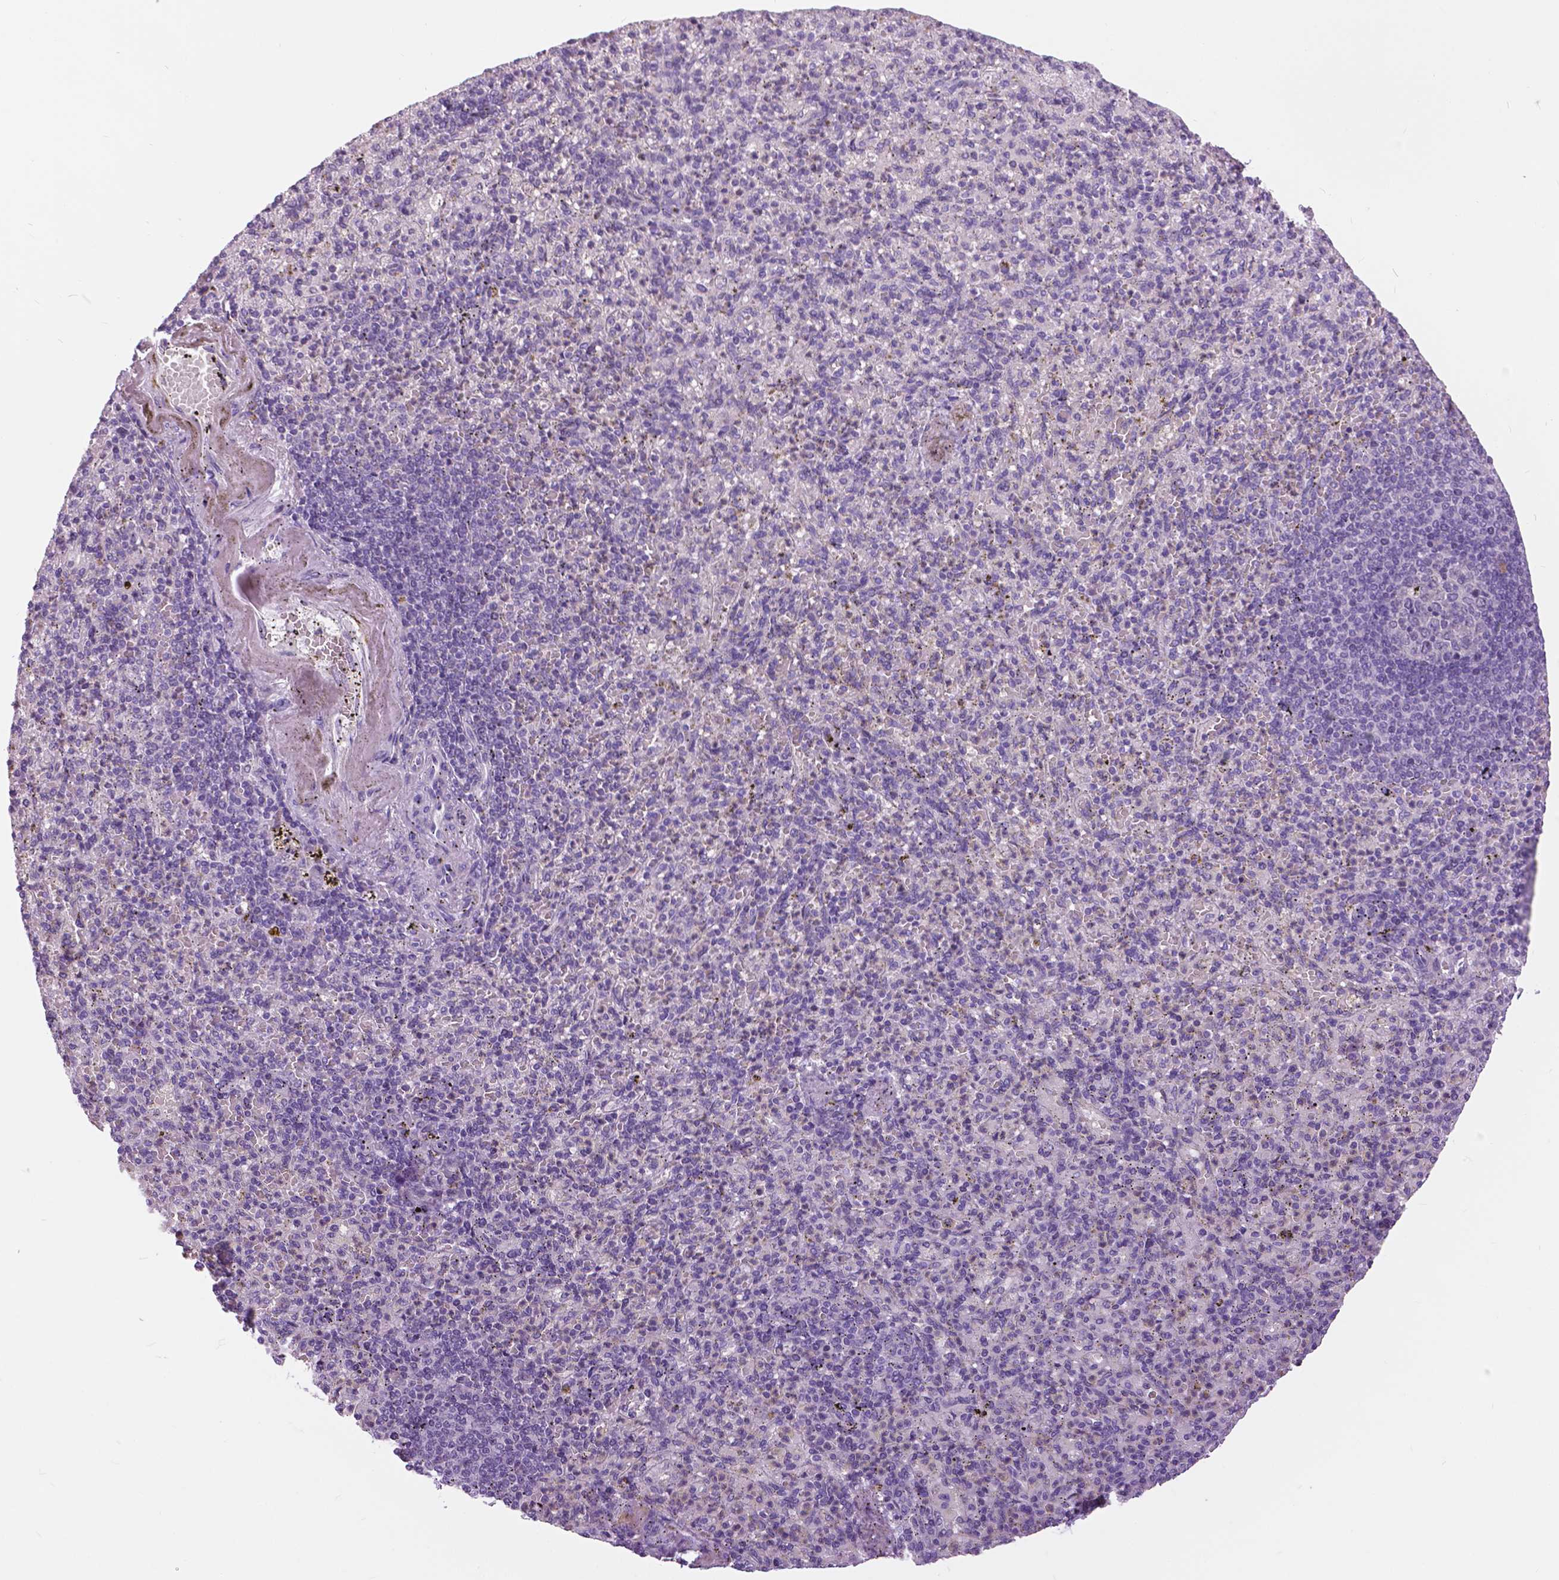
{"staining": {"intensity": "negative", "quantity": "none", "location": "none"}, "tissue": "spleen", "cell_type": "Cells in red pulp", "image_type": "normal", "snomed": [{"axis": "morphology", "description": "Normal tissue, NOS"}, {"axis": "topography", "description": "Spleen"}], "caption": "Photomicrograph shows no protein staining in cells in red pulp of unremarkable spleen.", "gene": "TP53TG5", "patient": {"sex": "female", "age": 74}}